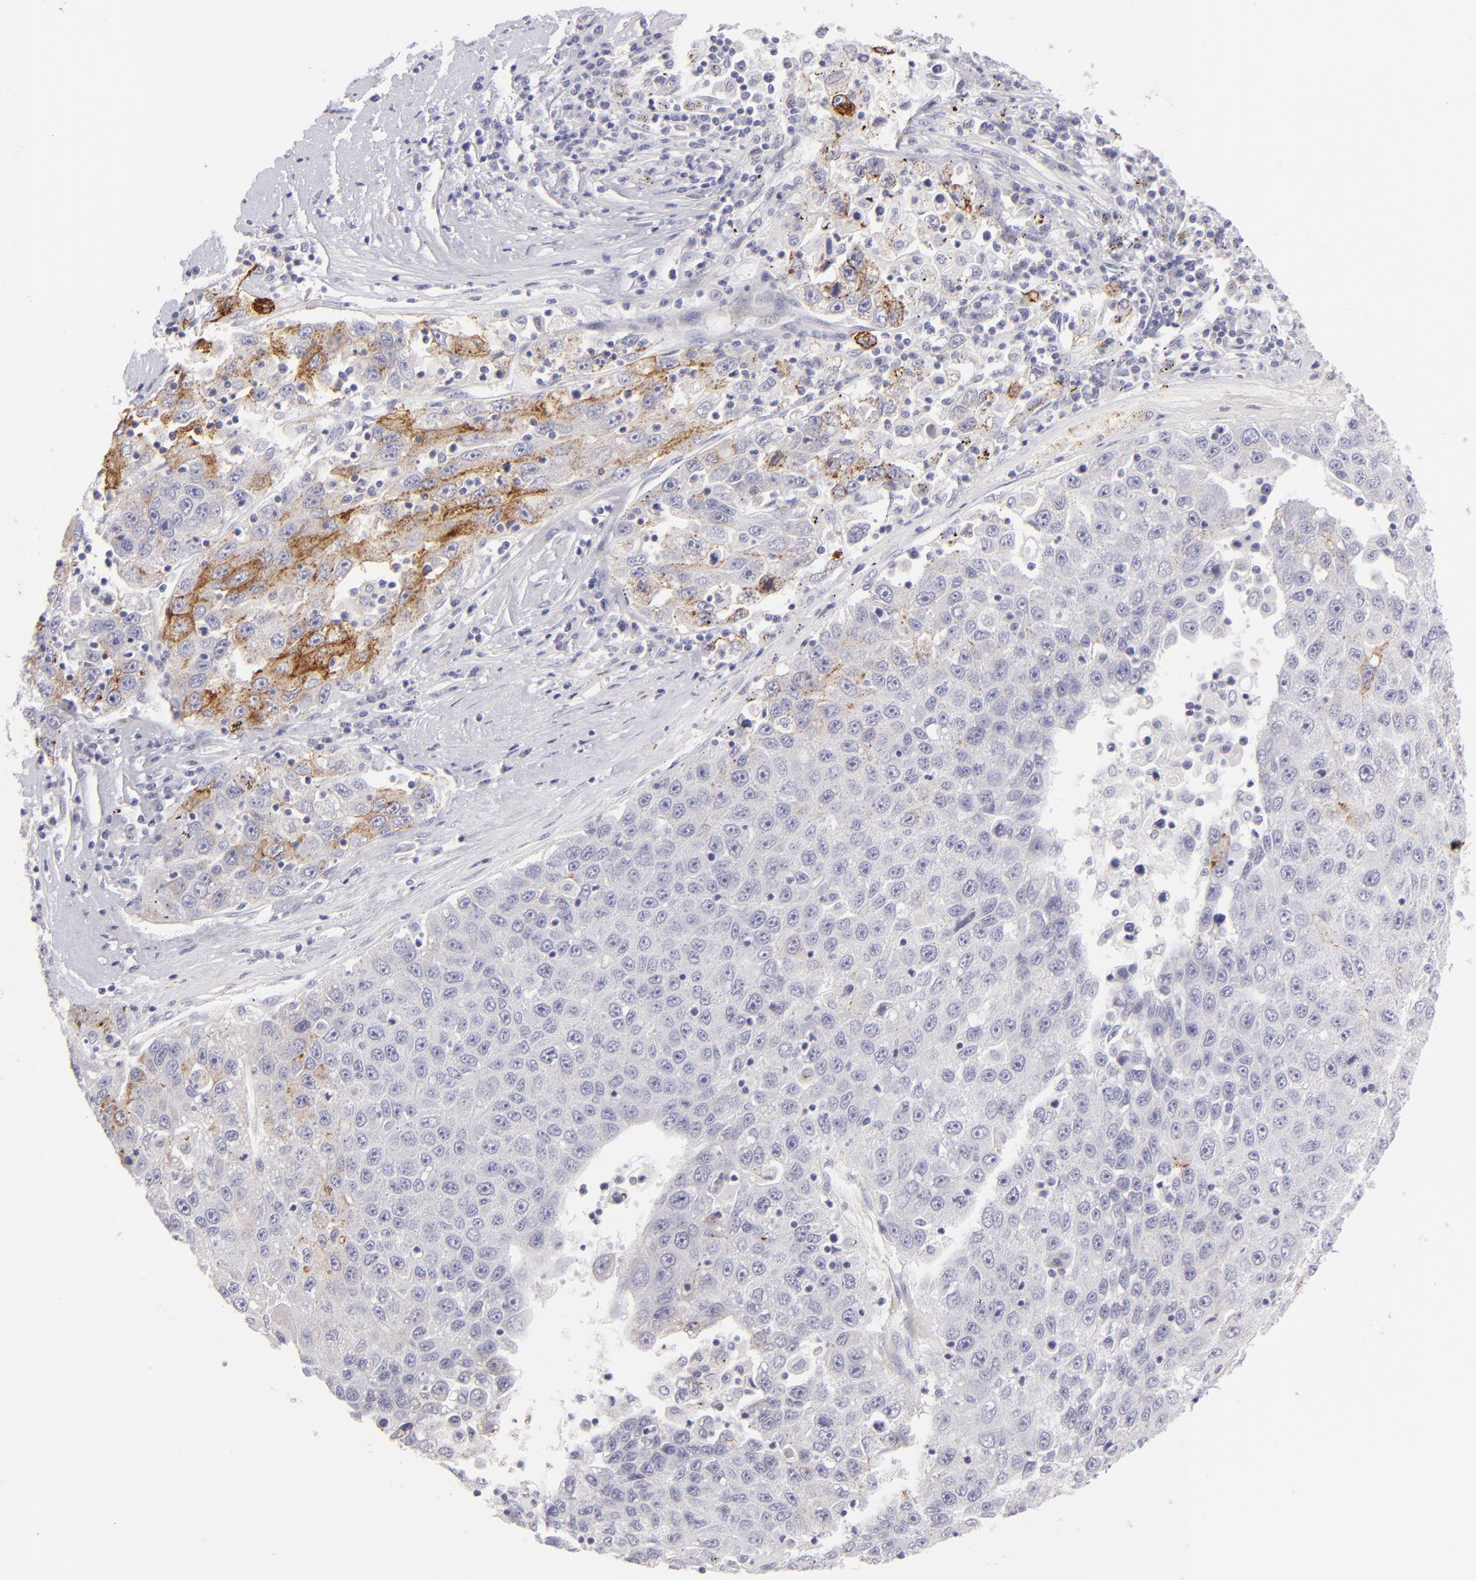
{"staining": {"intensity": "weak", "quantity": "25%-75%", "location": "cytoplasmic/membranous"}, "tissue": "liver cancer", "cell_type": "Tumor cells", "image_type": "cancer", "snomed": [{"axis": "morphology", "description": "Carcinoma, Hepatocellular, NOS"}, {"axis": "topography", "description": "Liver"}], "caption": "There is low levels of weak cytoplasmic/membranous expression in tumor cells of liver cancer, as demonstrated by immunohistochemical staining (brown color).", "gene": "CLDN4", "patient": {"sex": "male", "age": 49}}